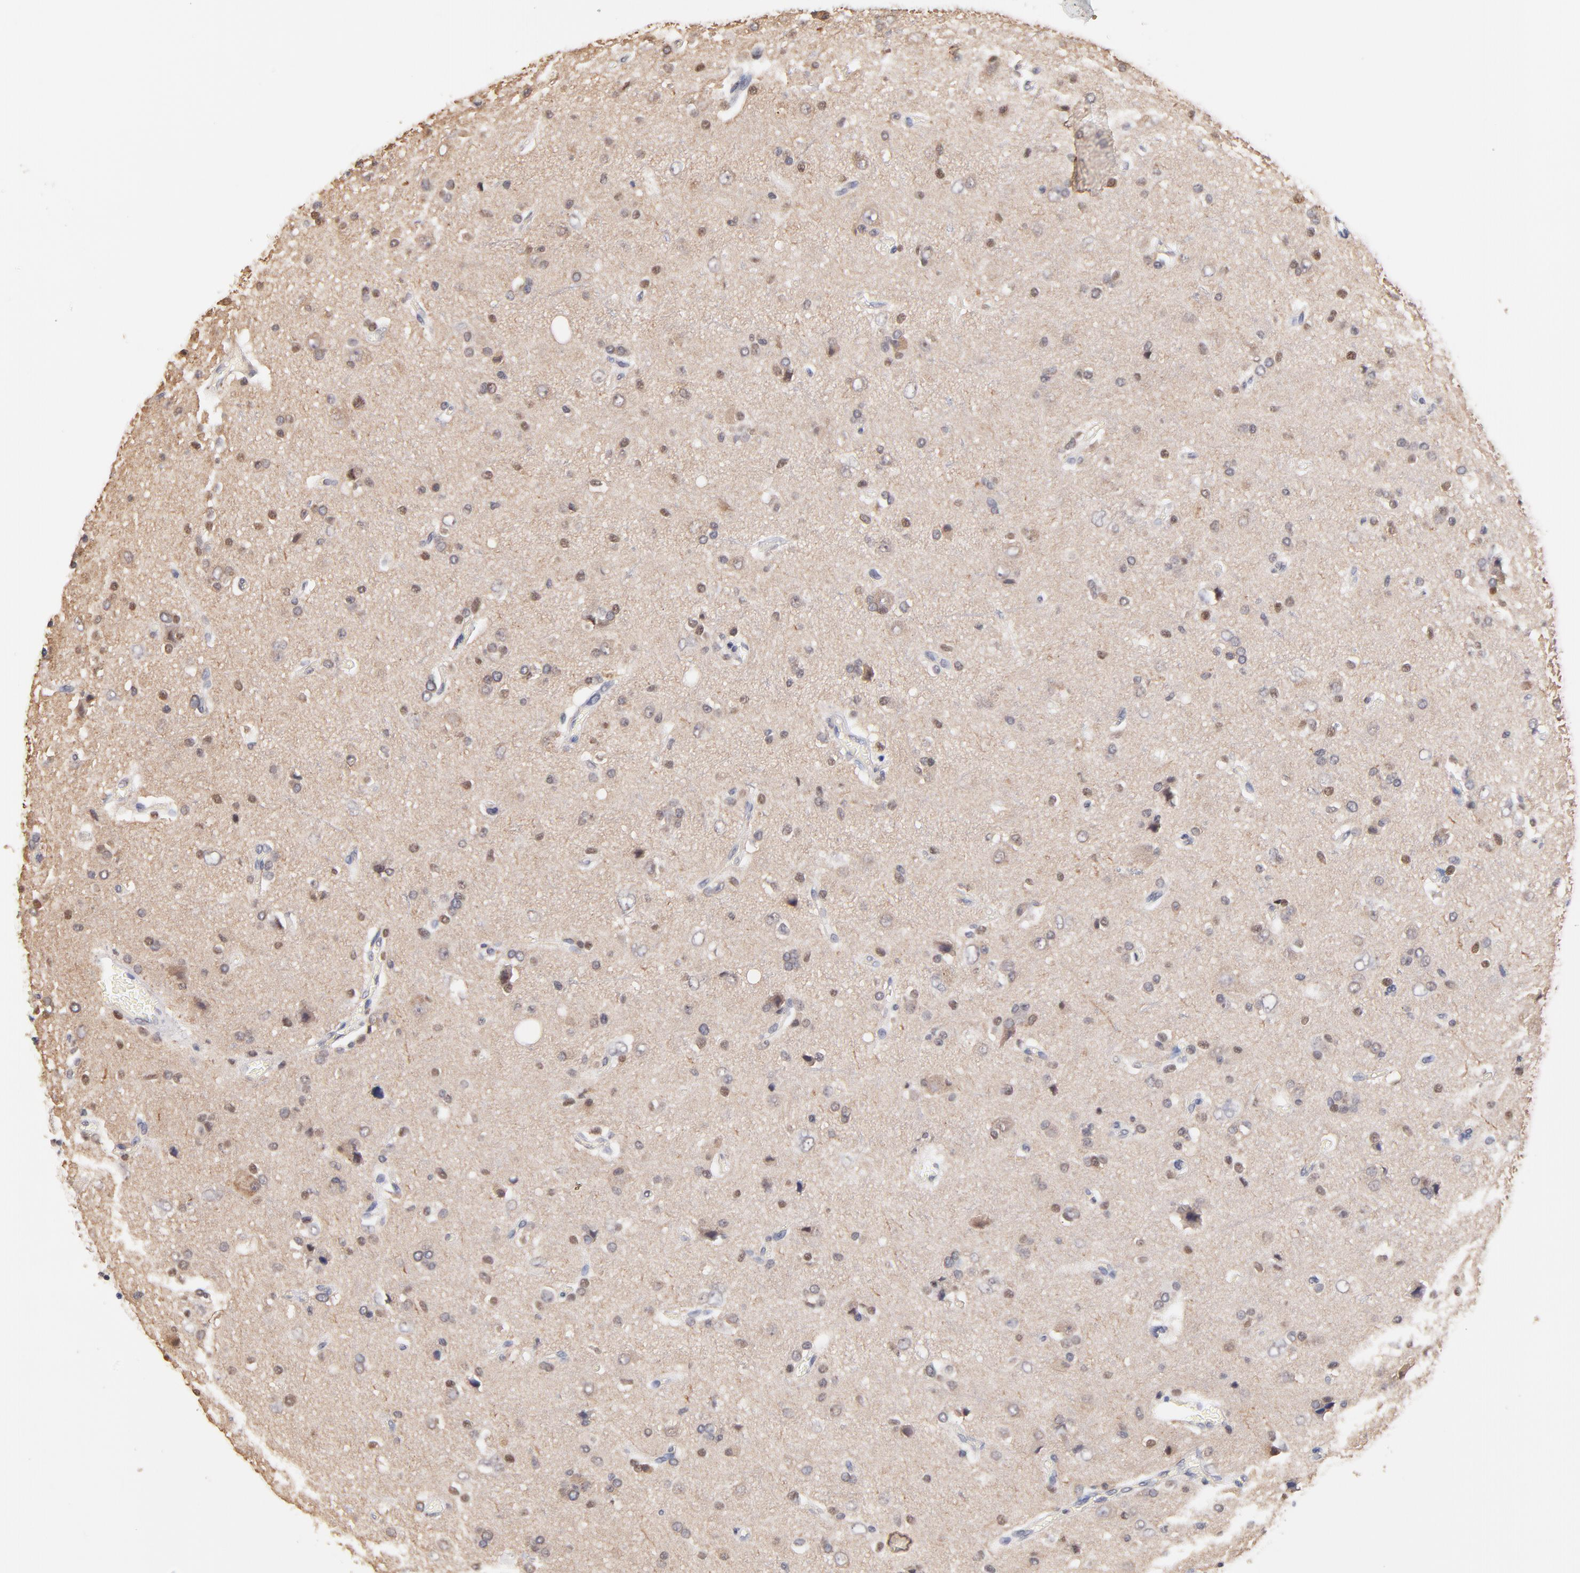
{"staining": {"intensity": "weak", "quantity": "<25%", "location": "cytoplasmic/membranous,nuclear"}, "tissue": "glioma", "cell_type": "Tumor cells", "image_type": "cancer", "snomed": [{"axis": "morphology", "description": "Glioma, malignant, High grade"}, {"axis": "topography", "description": "Brain"}], "caption": "High power microscopy photomicrograph of an immunohistochemistry micrograph of high-grade glioma (malignant), revealing no significant expression in tumor cells.", "gene": "RIBC2", "patient": {"sex": "male", "age": 47}}